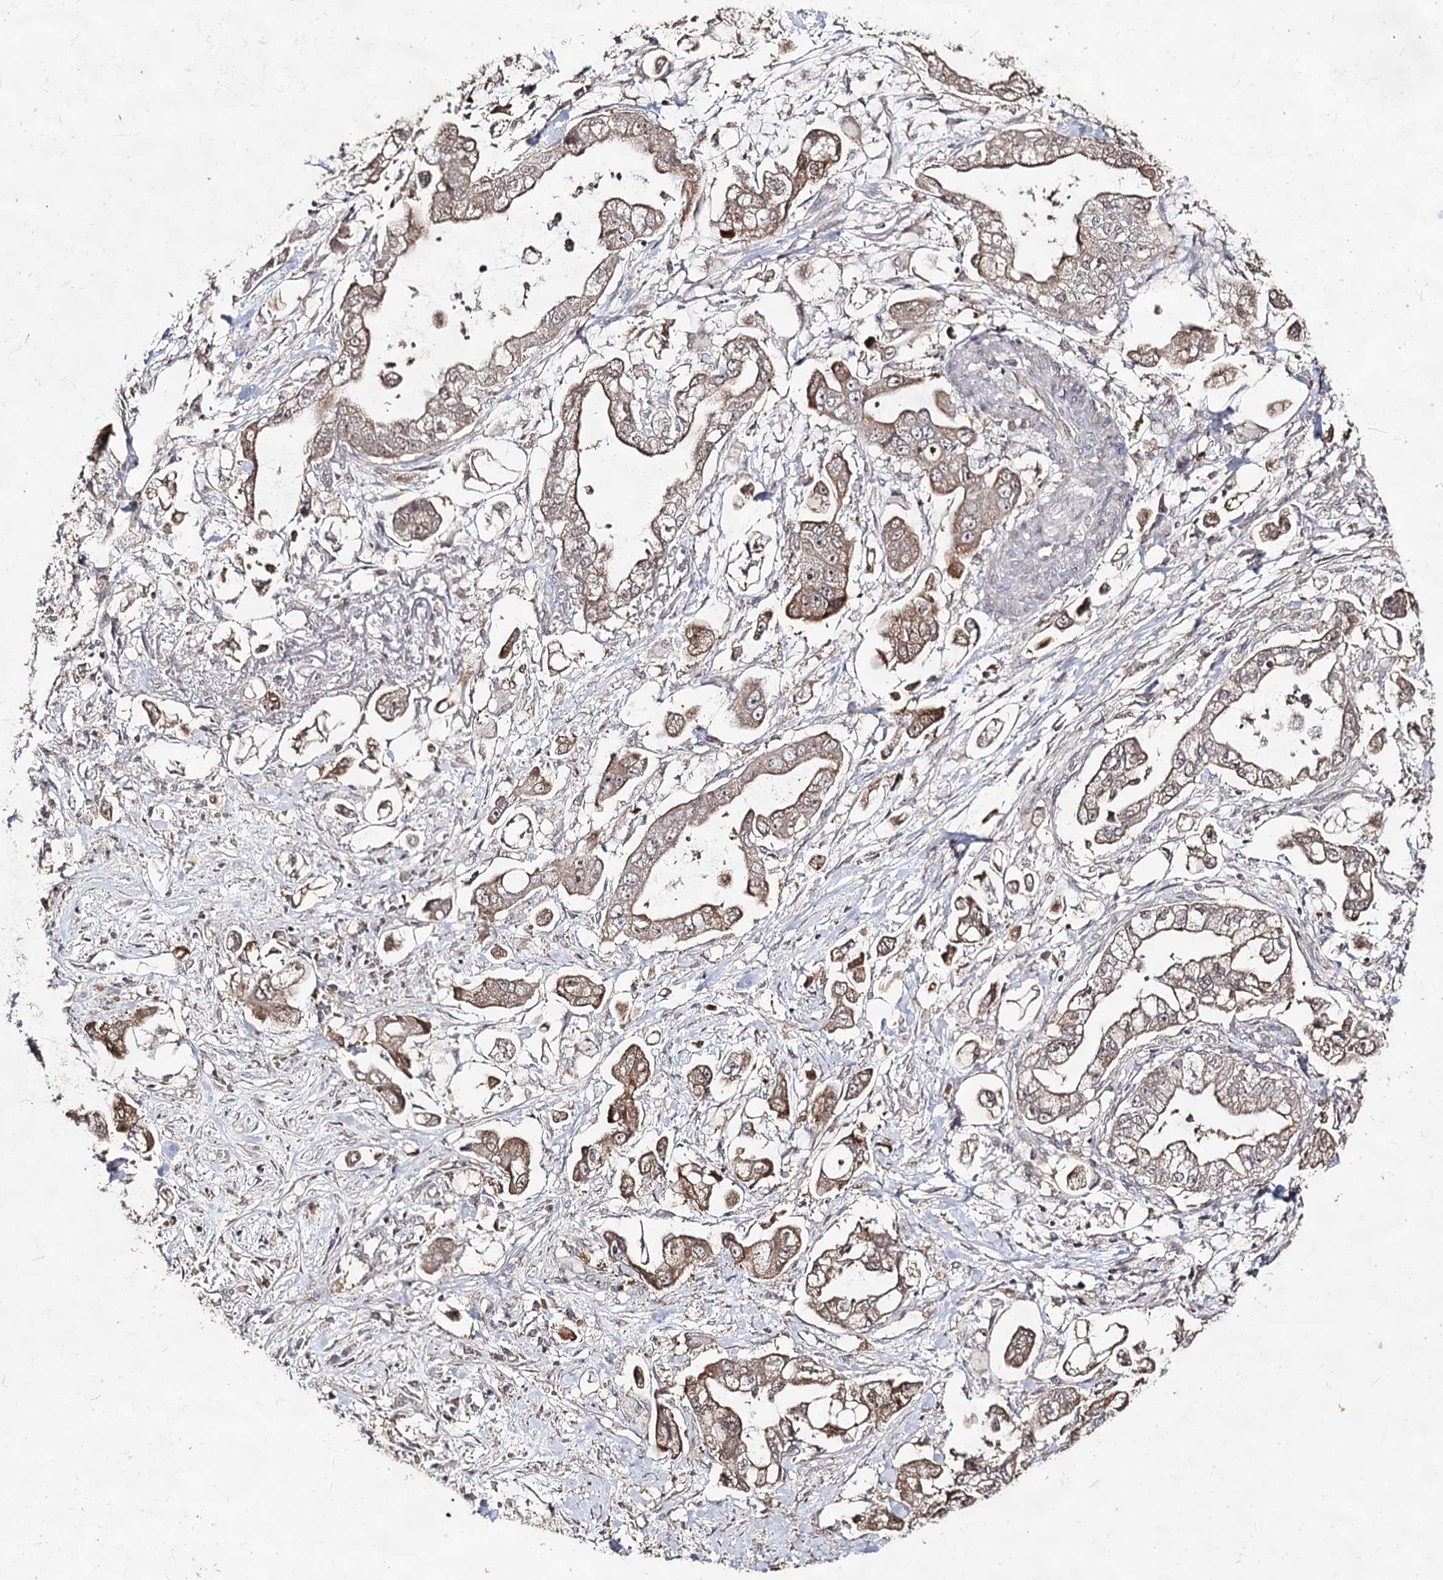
{"staining": {"intensity": "moderate", "quantity": ">75%", "location": "cytoplasmic/membranous"}, "tissue": "stomach cancer", "cell_type": "Tumor cells", "image_type": "cancer", "snomed": [{"axis": "morphology", "description": "Adenocarcinoma, NOS"}, {"axis": "topography", "description": "Stomach"}], "caption": "Protein positivity by immunohistochemistry shows moderate cytoplasmic/membranous positivity in about >75% of tumor cells in stomach cancer (adenocarcinoma). The staining was performed using DAB (3,3'-diaminobenzidine) to visualize the protein expression in brown, while the nuclei were stained in blue with hematoxylin (Magnification: 20x).", "gene": "ACTR6", "patient": {"sex": "male", "age": 62}}